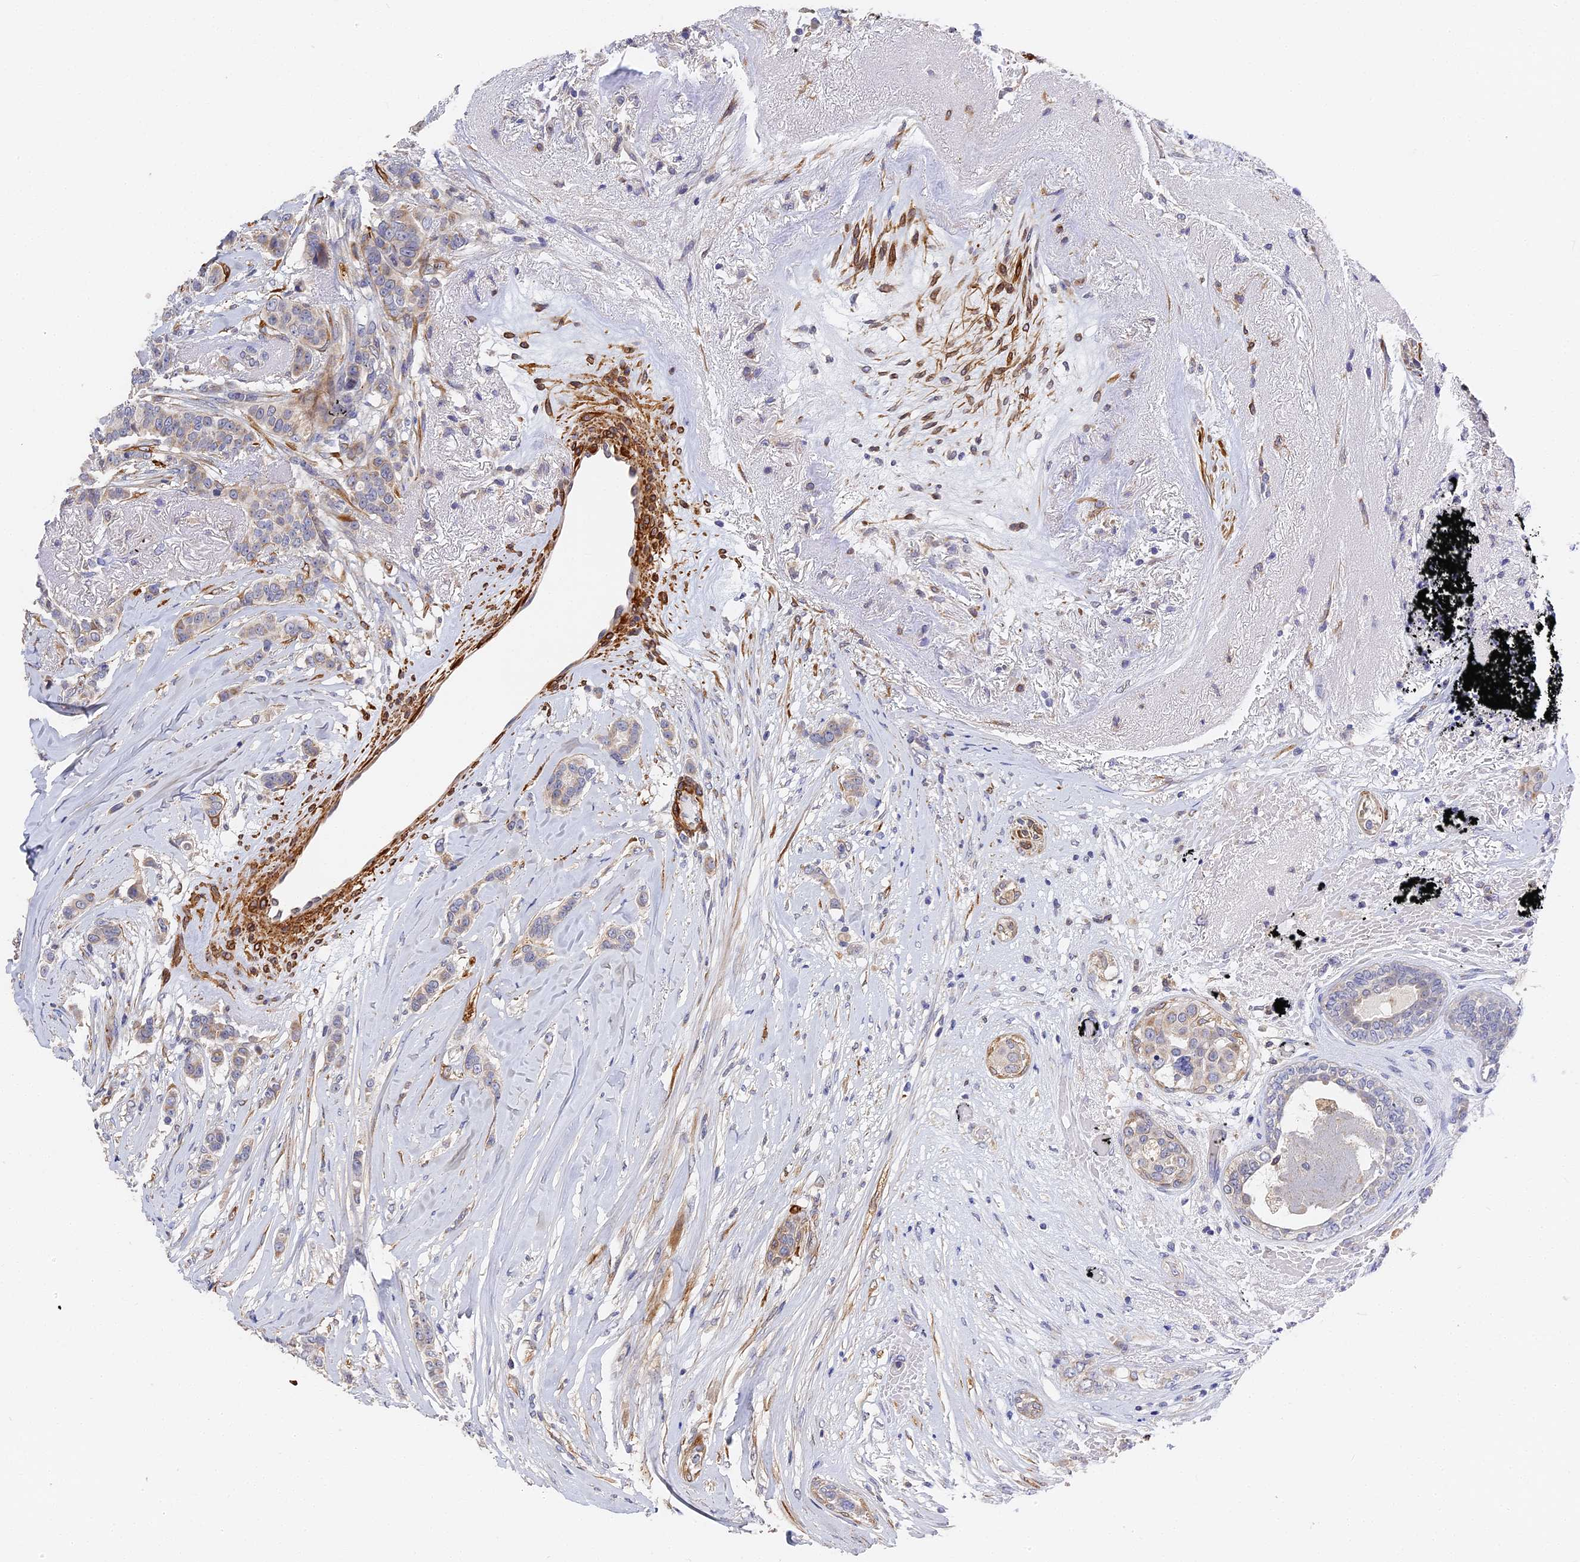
{"staining": {"intensity": "moderate", "quantity": "<25%", "location": "cytoplasmic/membranous"}, "tissue": "breast cancer", "cell_type": "Tumor cells", "image_type": "cancer", "snomed": [{"axis": "morphology", "description": "Lobular carcinoma"}, {"axis": "topography", "description": "Breast"}], "caption": "Approximately <25% of tumor cells in lobular carcinoma (breast) display moderate cytoplasmic/membranous protein positivity as visualized by brown immunohistochemical staining.", "gene": "CCDC113", "patient": {"sex": "female", "age": 51}}